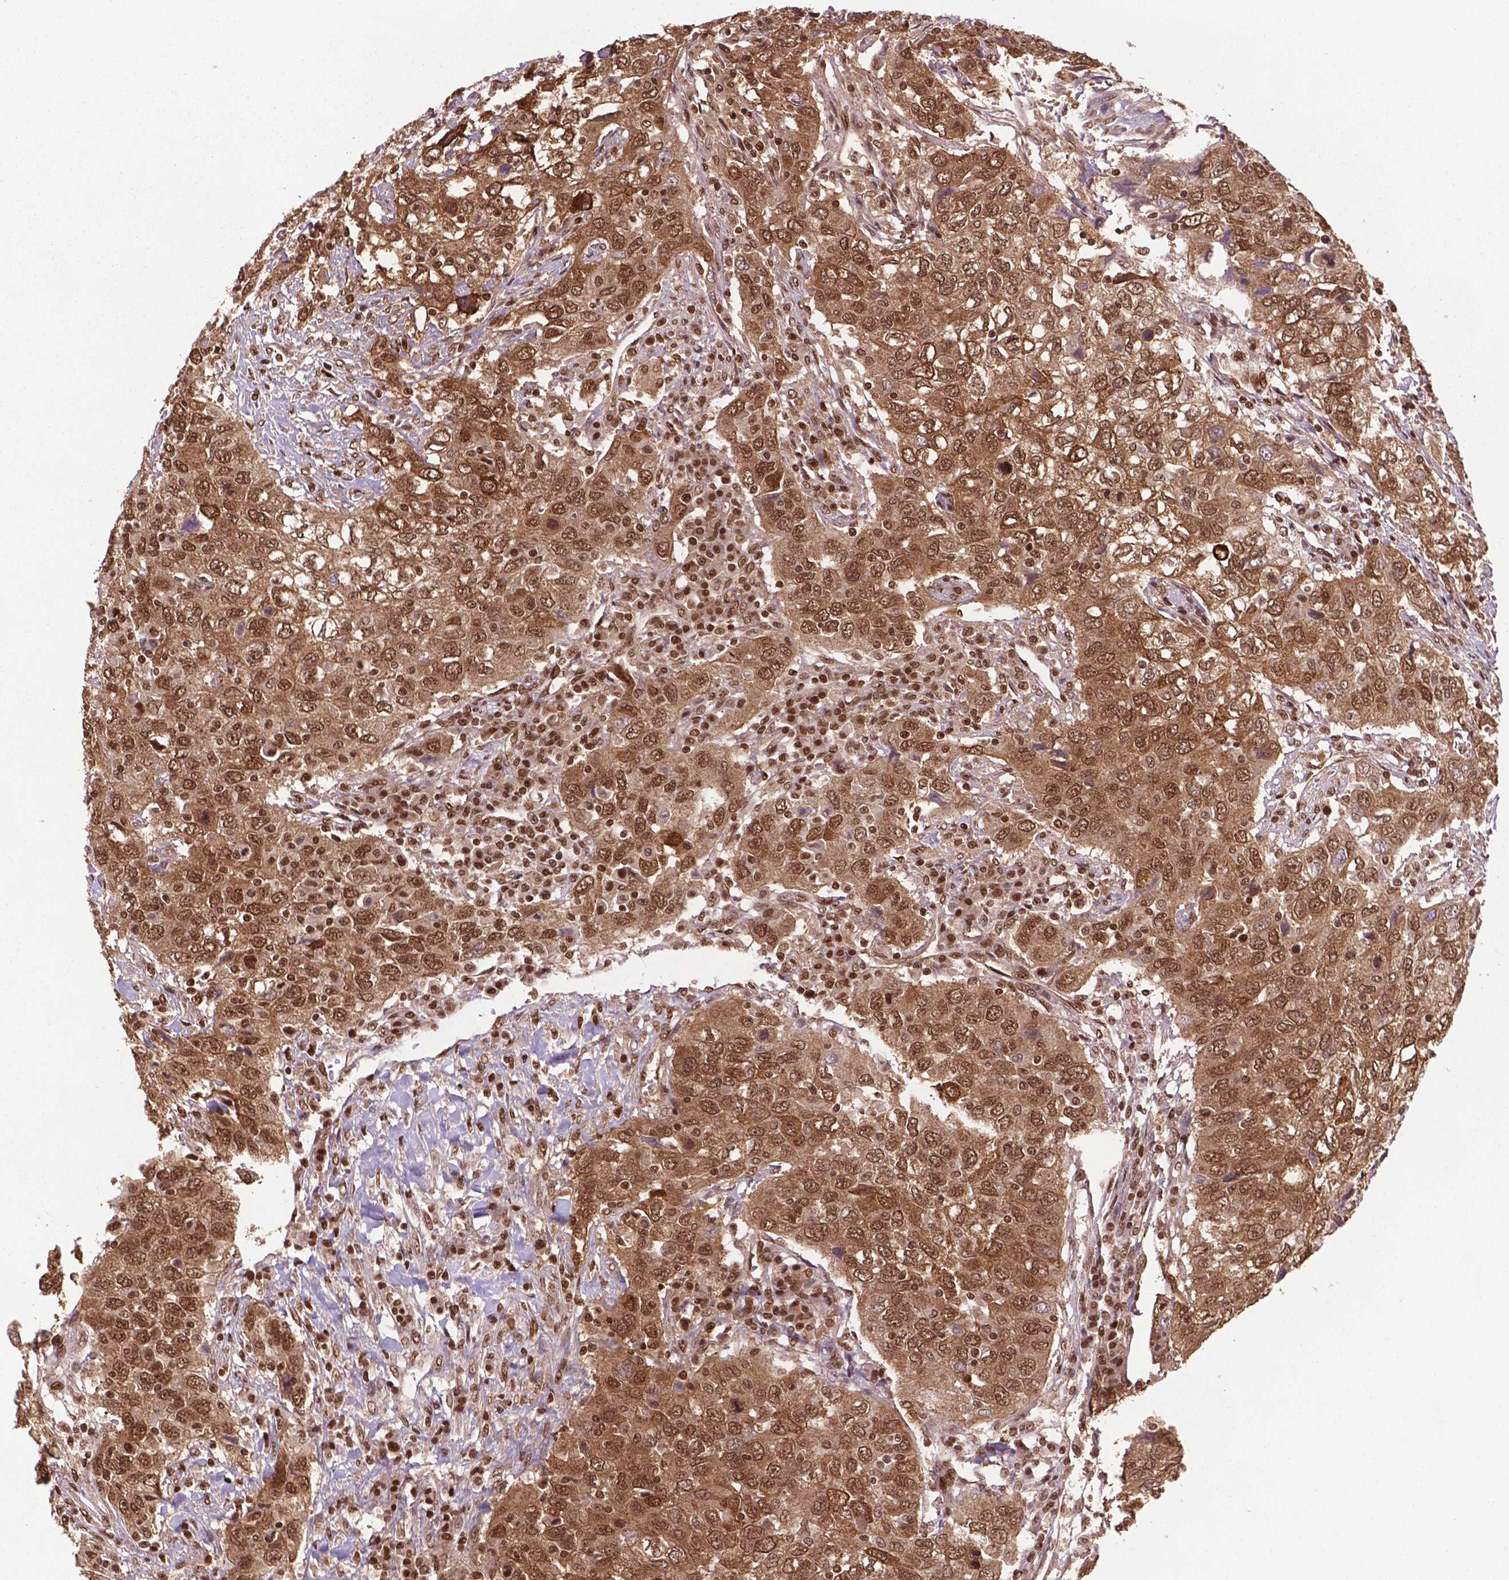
{"staining": {"intensity": "strong", "quantity": ">75%", "location": "cytoplasmic/membranous,nuclear"}, "tissue": "urothelial cancer", "cell_type": "Tumor cells", "image_type": "cancer", "snomed": [{"axis": "morphology", "description": "Urothelial carcinoma, High grade"}, {"axis": "topography", "description": "Urinary bladder"}], "caption": "Immunohistochemistry (IHC) (DAB (3,3'-diaminobenzidine)) staining of high-grade urothelial carcinoma exhibits strong cytoplasmic/membranous and nuclear protein expression in about >75% of tumor cells. (Stains: DAB (3,3'-diaminobenzidine) in brown, nuclei in blue, Microscopy: brightfield microscopy at high magnification).", "gene": "SIRT6", "patient": {"sex": "male", "age": 76}}